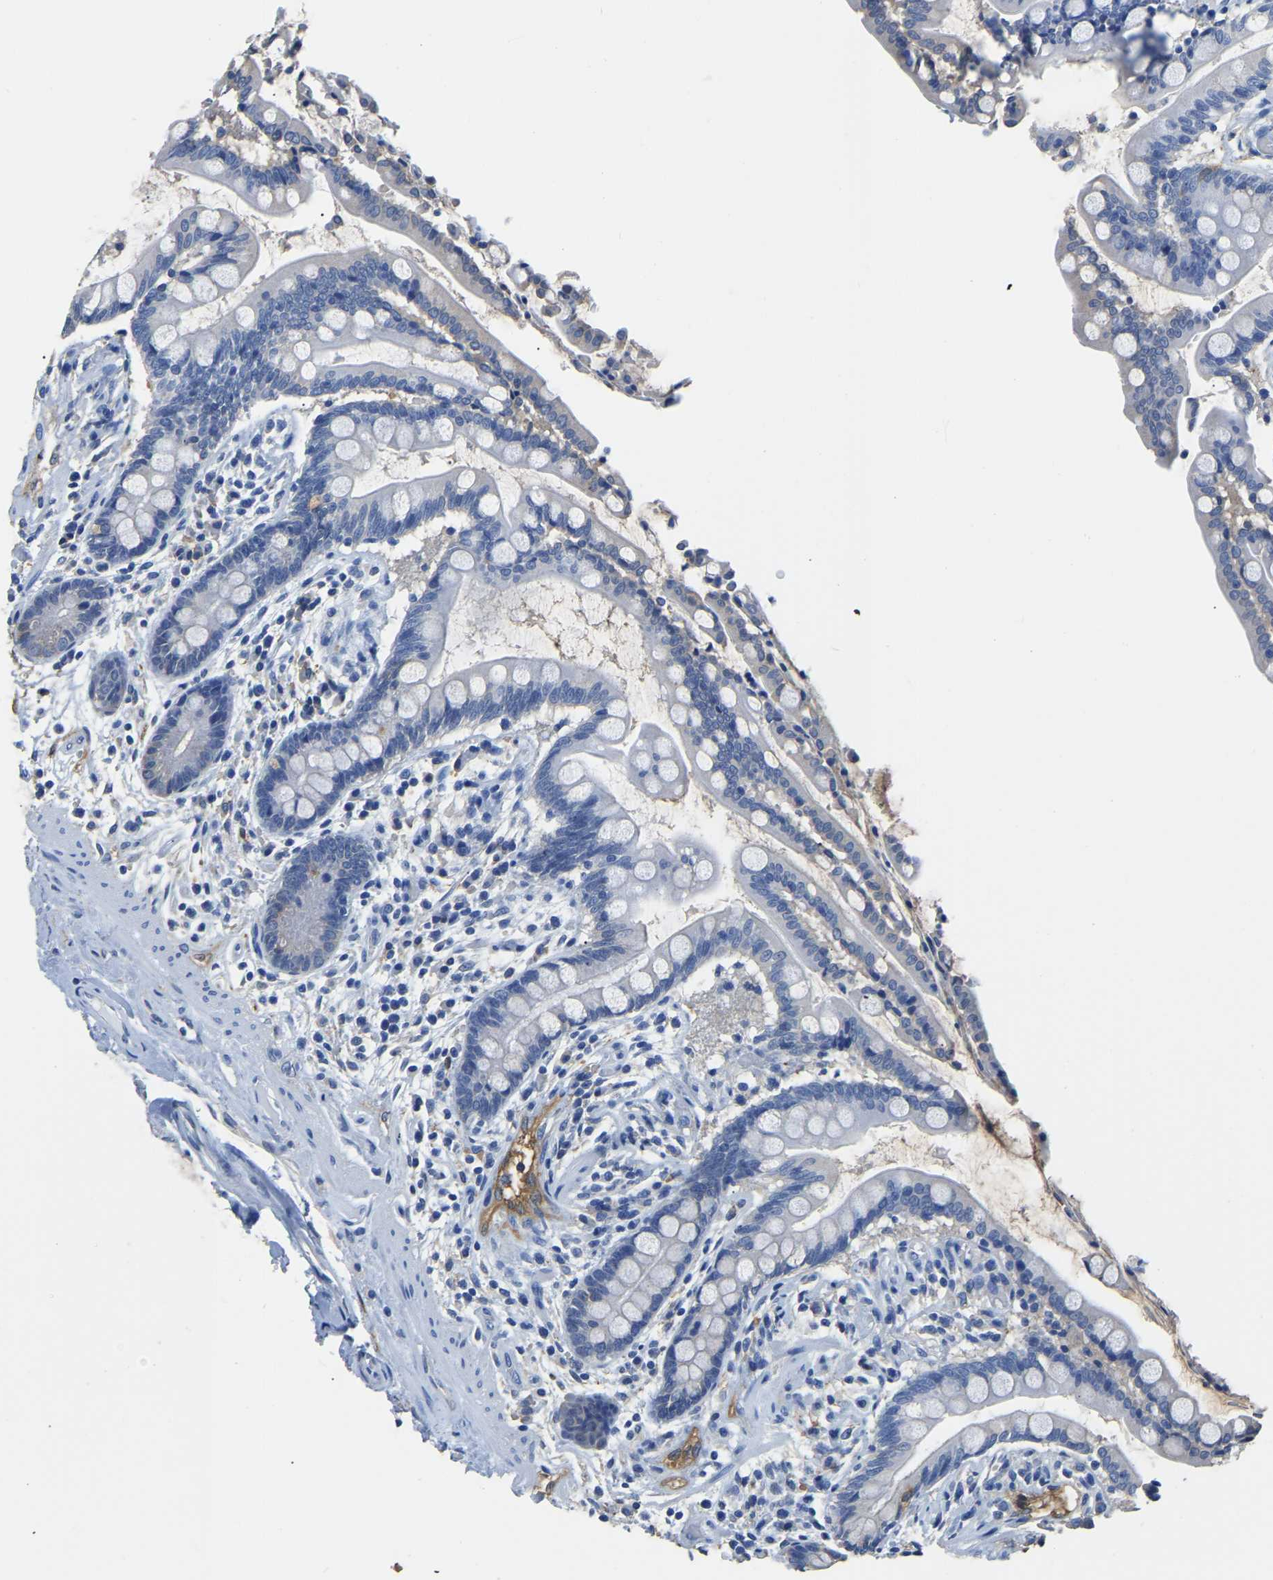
{"staining": {"intensity": "negative", "quantity": "none", "location": "none"}, "tissue": "colon", "cell_type": "Endothelial cells", "image_type": "normal", "snomed": [{"axis": "morphology", "description": "Normal tissue, NOS"}, {"axis": "topography", "description": "Colon"}], "caption": "Immunohistochemistry (IHC) photomicrograph of benign human colon stained for a protein (brown), which shows no positivity in endothelial cells.", "gene": "ZDHHC13", "patient": {"sex": "male", "age": 73}}